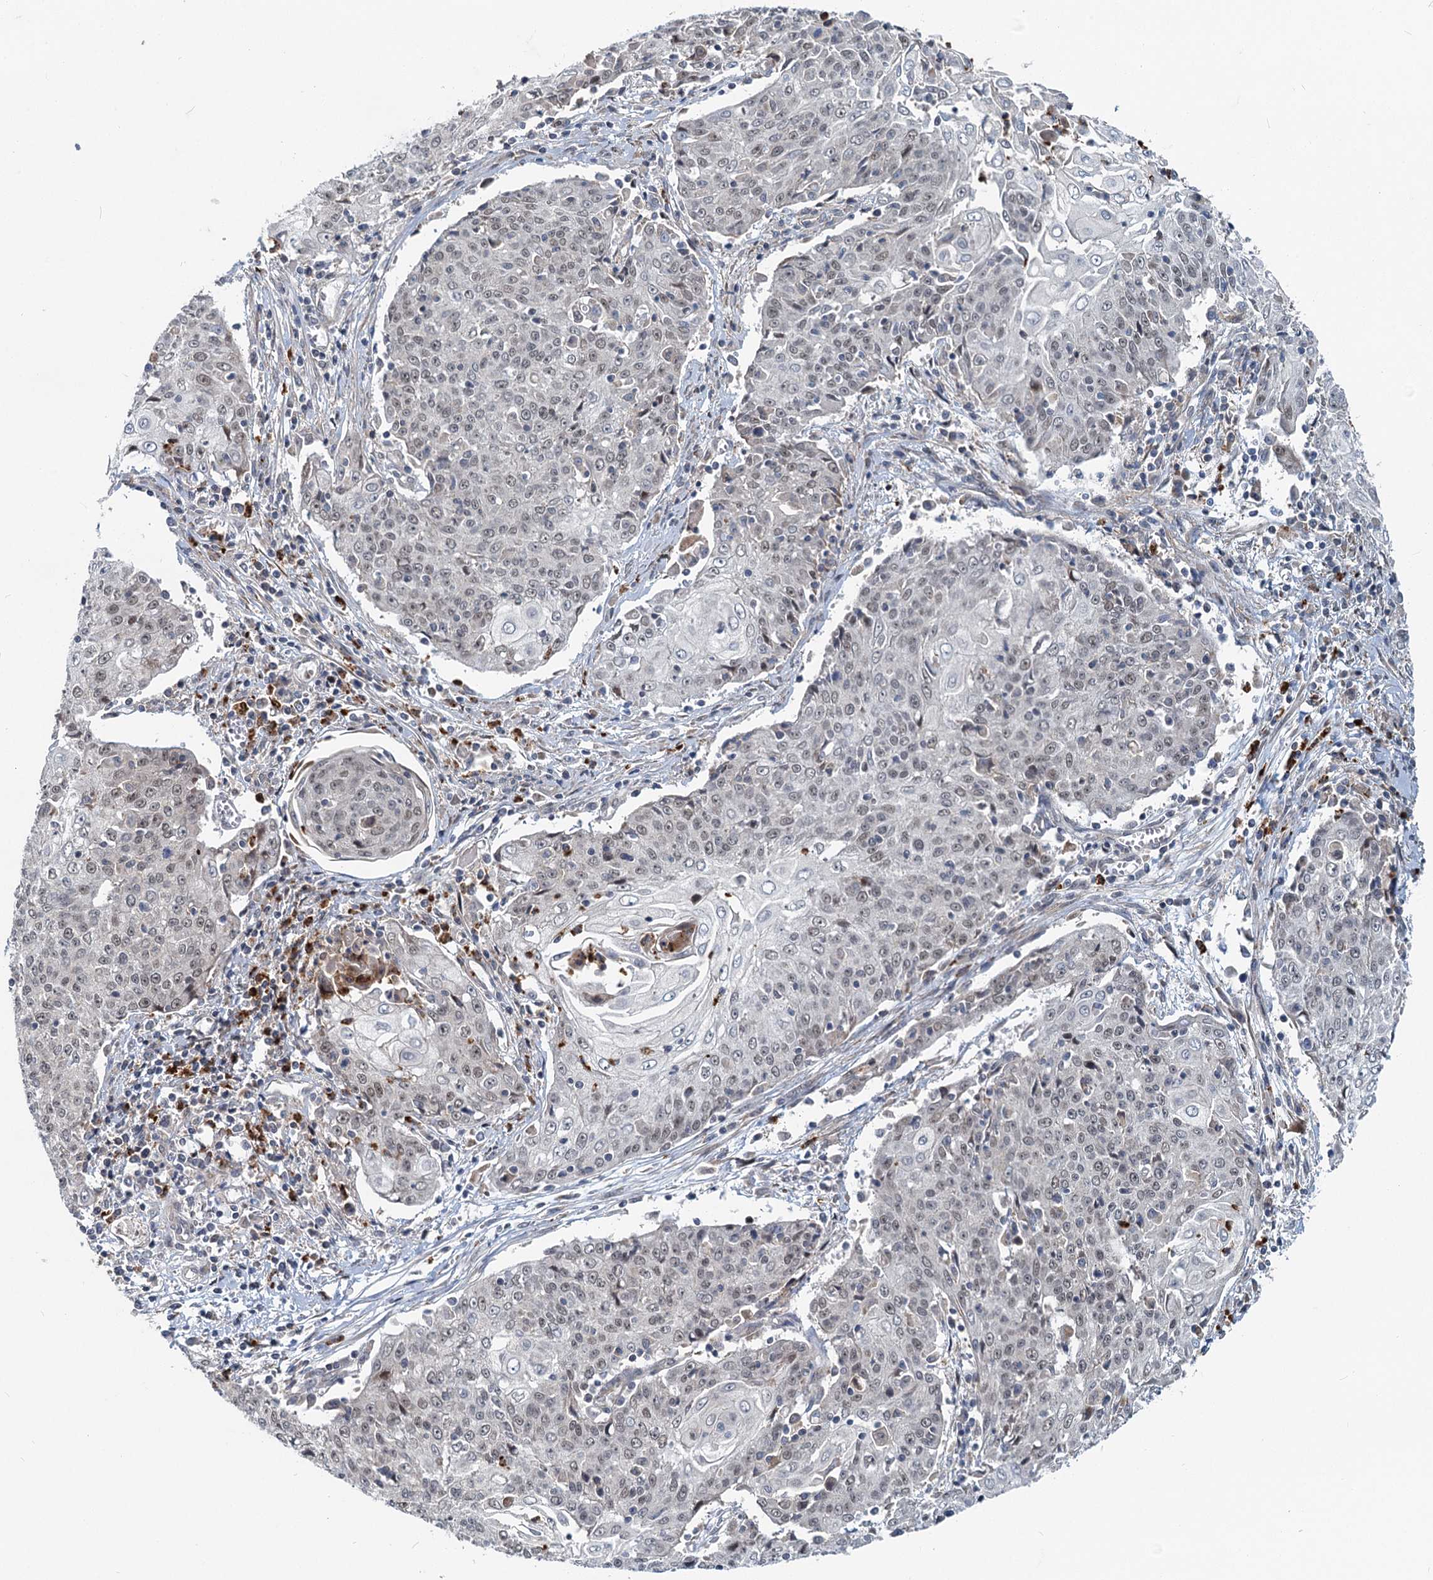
{"staining": {"intensity": "negative", "quantity": "none", "location": "none"}, "tissue": "cervical cancer", "cell_type": "Tumor cells", "image_type": "cancer", "snomed": [{"axis": "morphology", "description": "Squamous cell carcinoma, NOS"}, {"axis": "topography", "description": "Cervix"}], "caption": "Cervical cancer stained for a protein using IHC demonstrates no positivity tumor cells.", "gene": "ADCY2", "patient": {"sex": "female", "age": 48}}